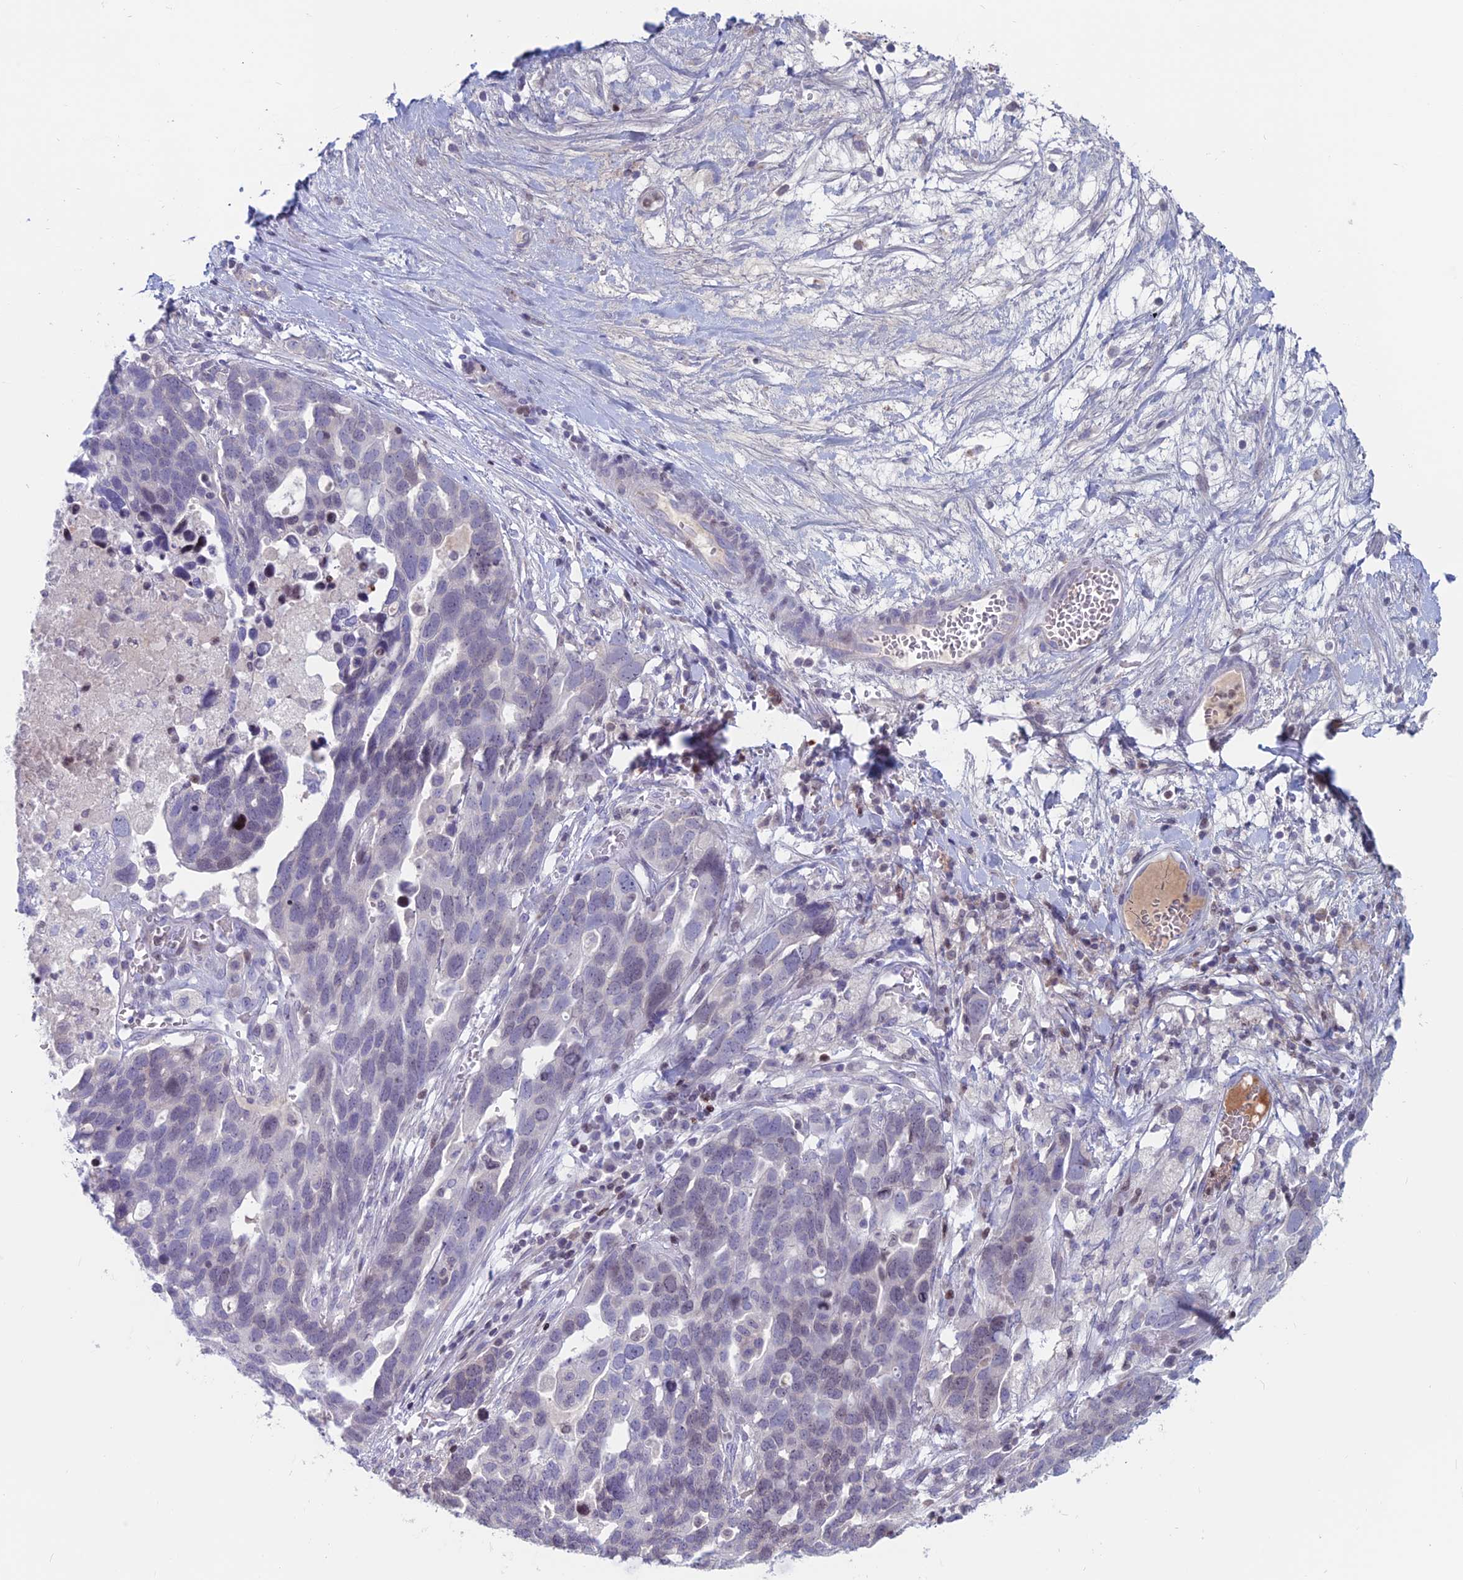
{"staining": {"intensity": "negative", "quantity": "none", "location": "none"}, "tissue": "ovarian cancer", "cell_type": "Tumor cells", "image_type": "cancer", "snomed": [{"axis": "morphology", "description": "Cystadenocarcinoma, serous, NOS"}, {"axis": "topography", "description": "Ovary"}], "caption": "DAB (3,3'-diaminobenzidine) immunohistochemical staining of human ovarian cancer (serous cystadenocarcinoma) shows no significant expression in tumor cells.", "gene": "CERS6", "patient": {"sex": "female", "age": 54}}